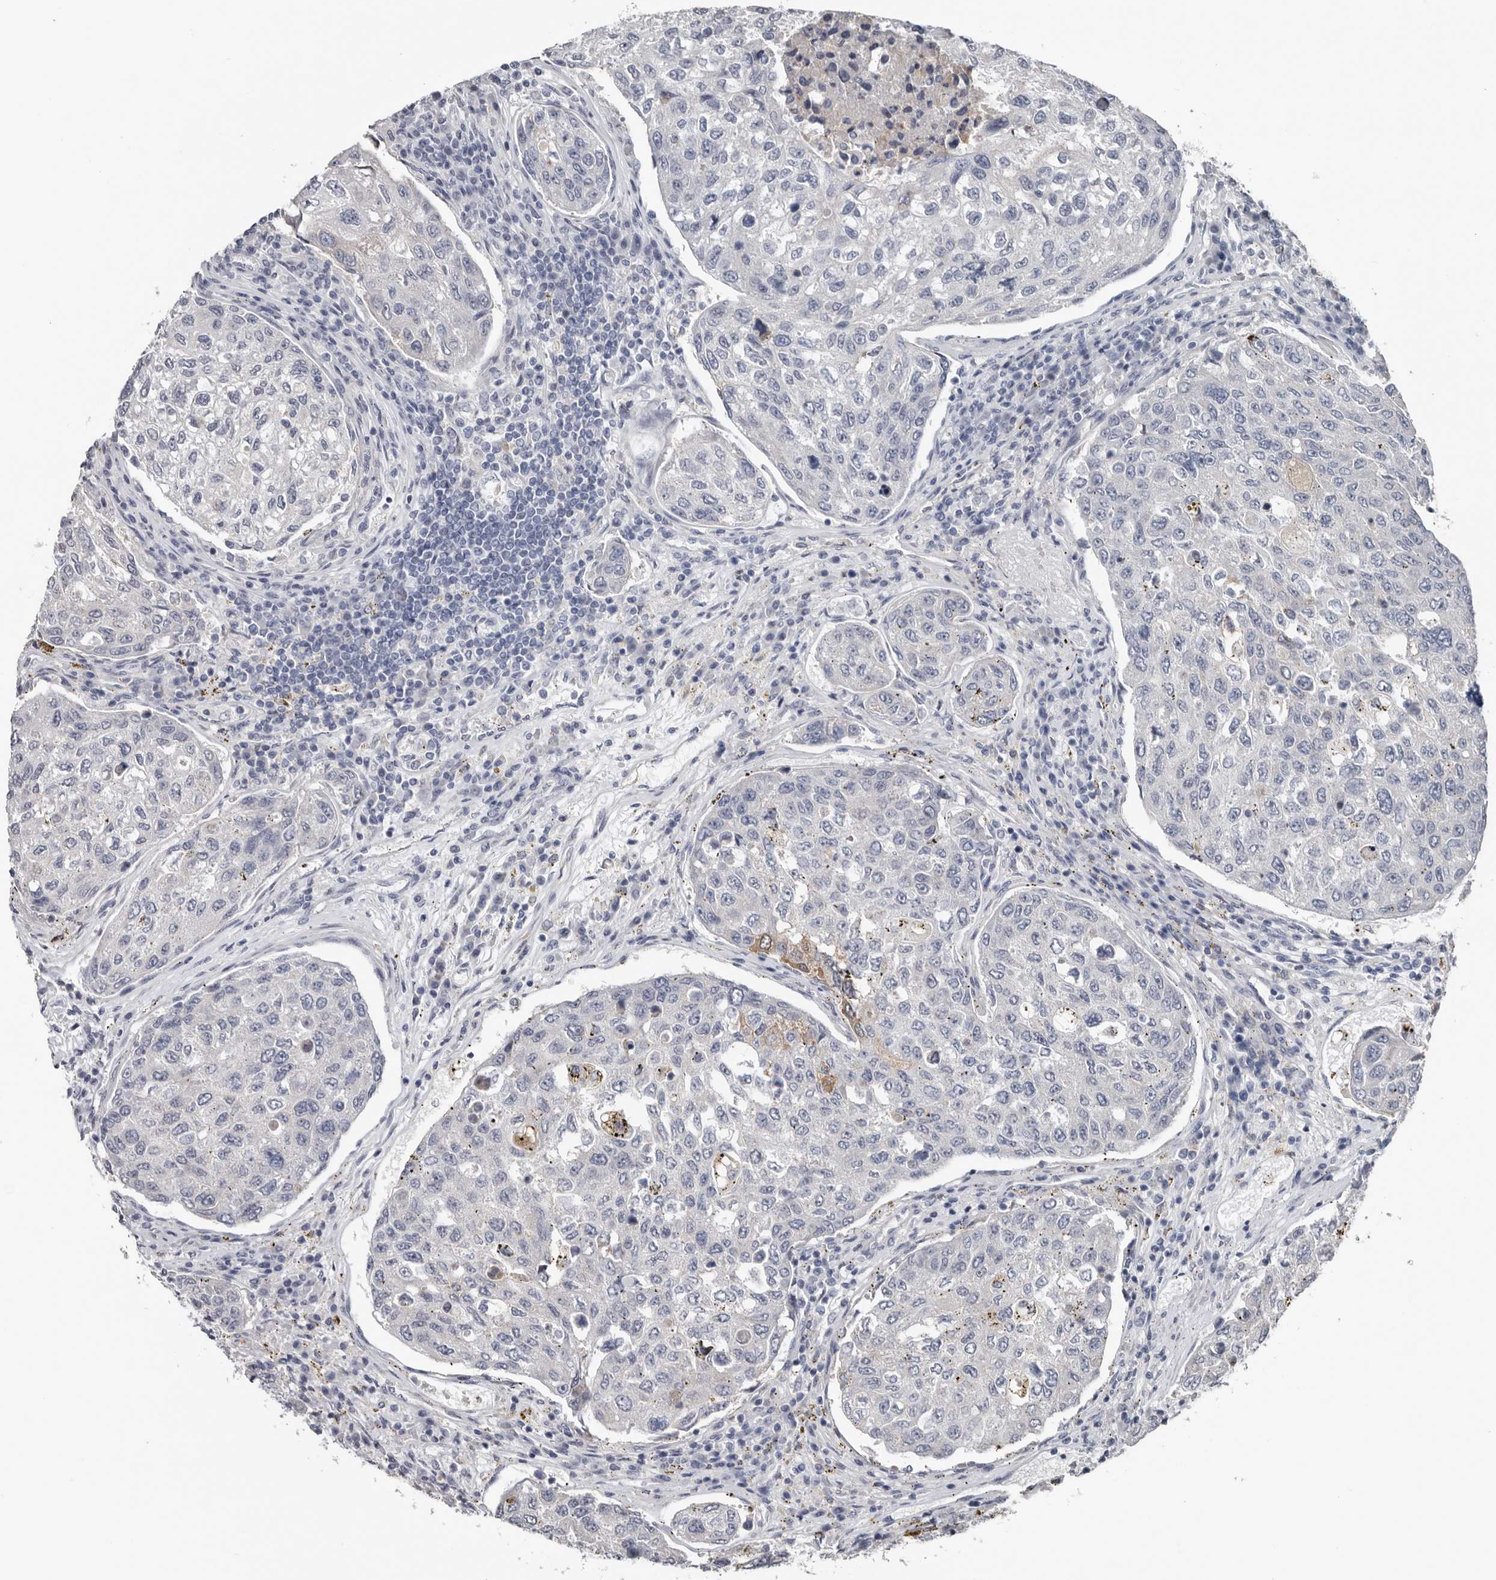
{"staining": {"intensity": "negative", "quantity": "none", "location": "none"}, "tissue": "urothelial cancer", "cell_type": "Tumor cells", "image_type": "cancer", "snomed": [{"axis": "morphology", "description": "Urothelial carcinoma, High grade"}, {"axis": "topography", "description": "Lymph node"}, {"axis": "topography", "description": "Urinary bladder"}], "caption": "DAB (3,3'-diaminobenzidine) immunohistochemical staining of urothelial cancer shows no significant expression in tumor cells.", "gene": "FABP7", "patient": {"sex": "male", "age": 51}}